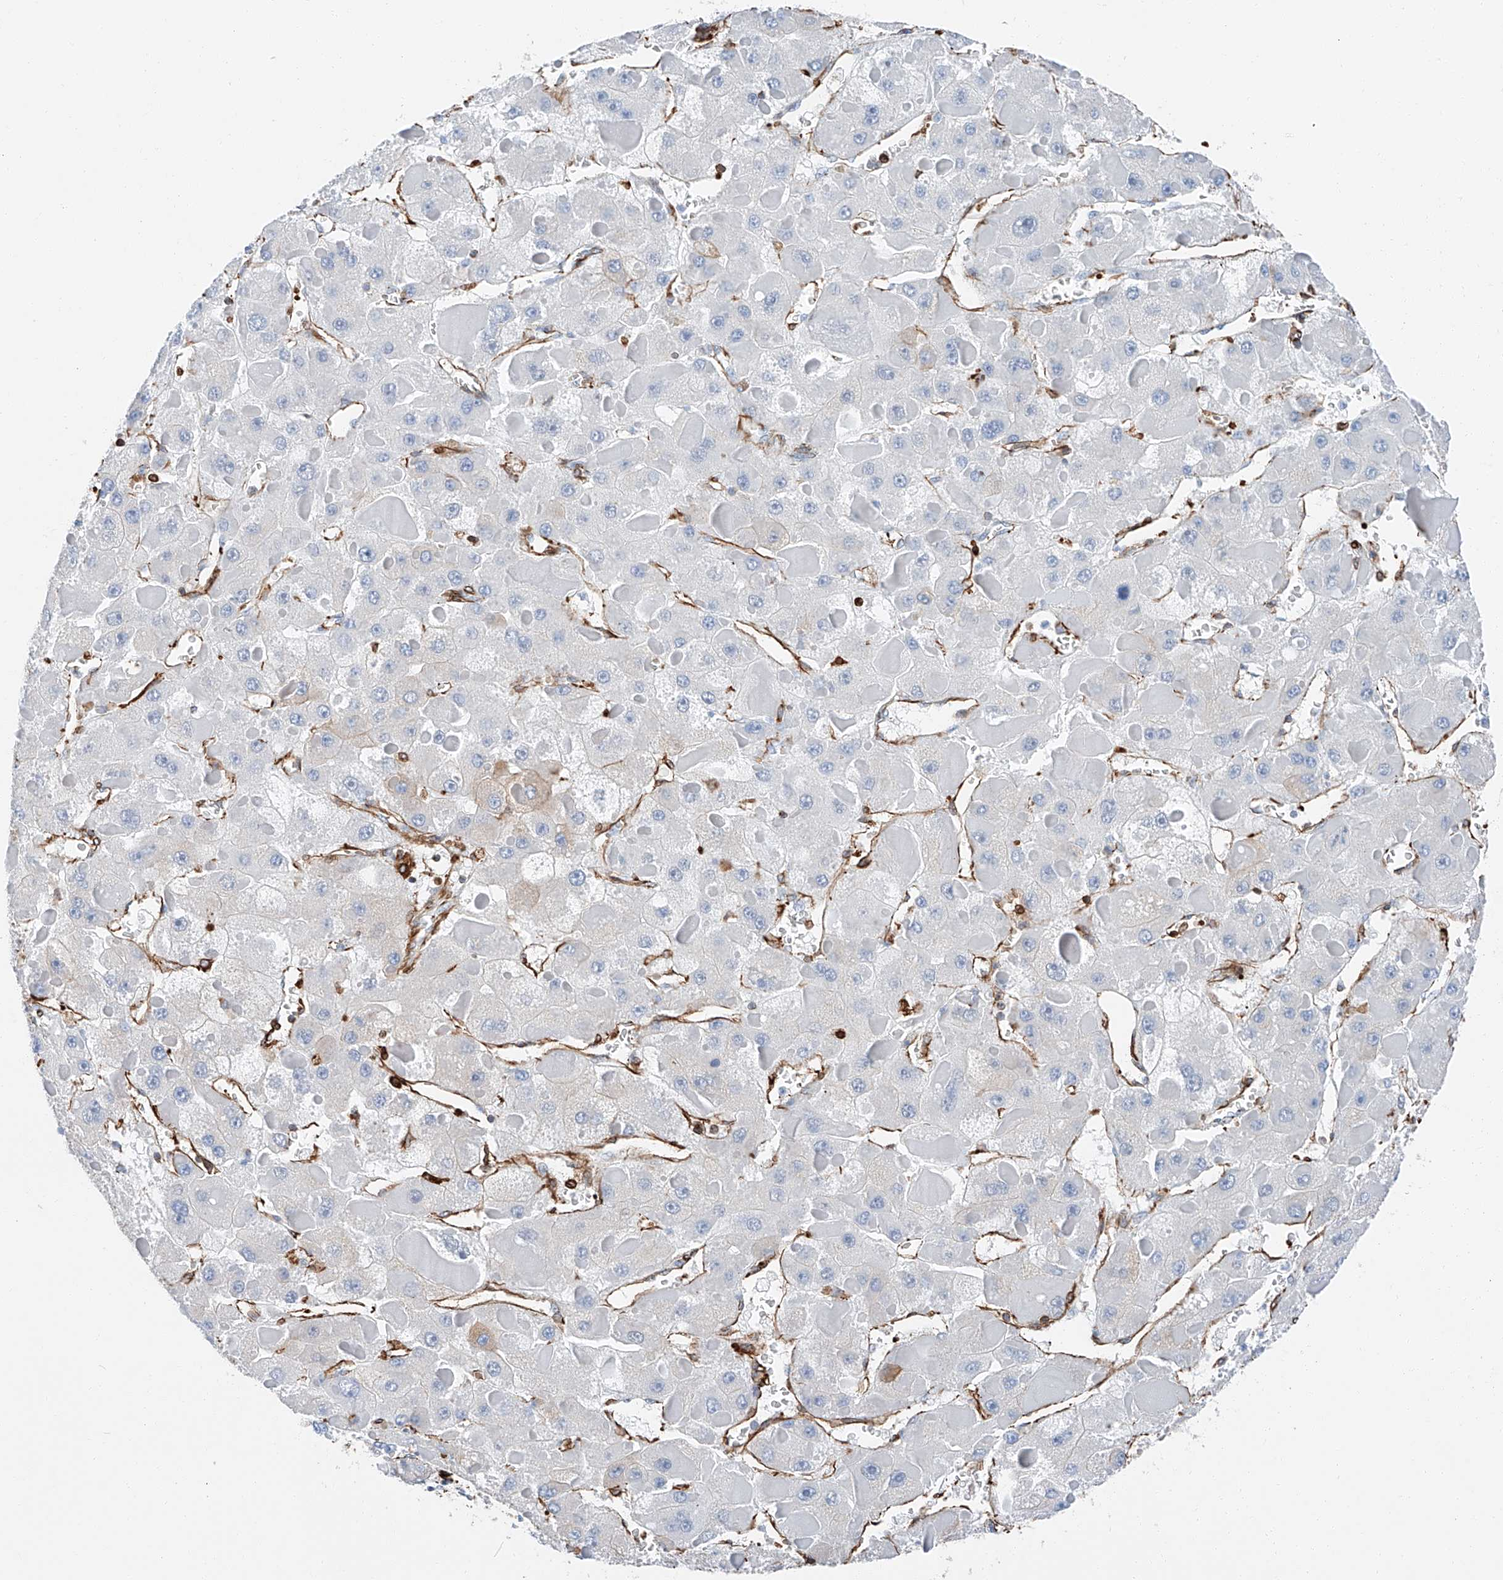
{"staining": {"intensity": "negative", "quantity": "none", "location": "none"}, "tissue": "liver cancer", "cell_type": "Tumor cells", "image_type": "cancer", "snomed": [{"axis": "morphology", "description": "Carcinoma, Hepatocellular, NOS"}, {"axis": "topography", "description": "Liver"}], "caption": "A photomicrograph of liver cancer (hepatocellular carcinoma) stained for a protein shows no brown staining in tumor cells.", "gene": "ZNF804A", "patient": {"sex": "female", "age": 73}}